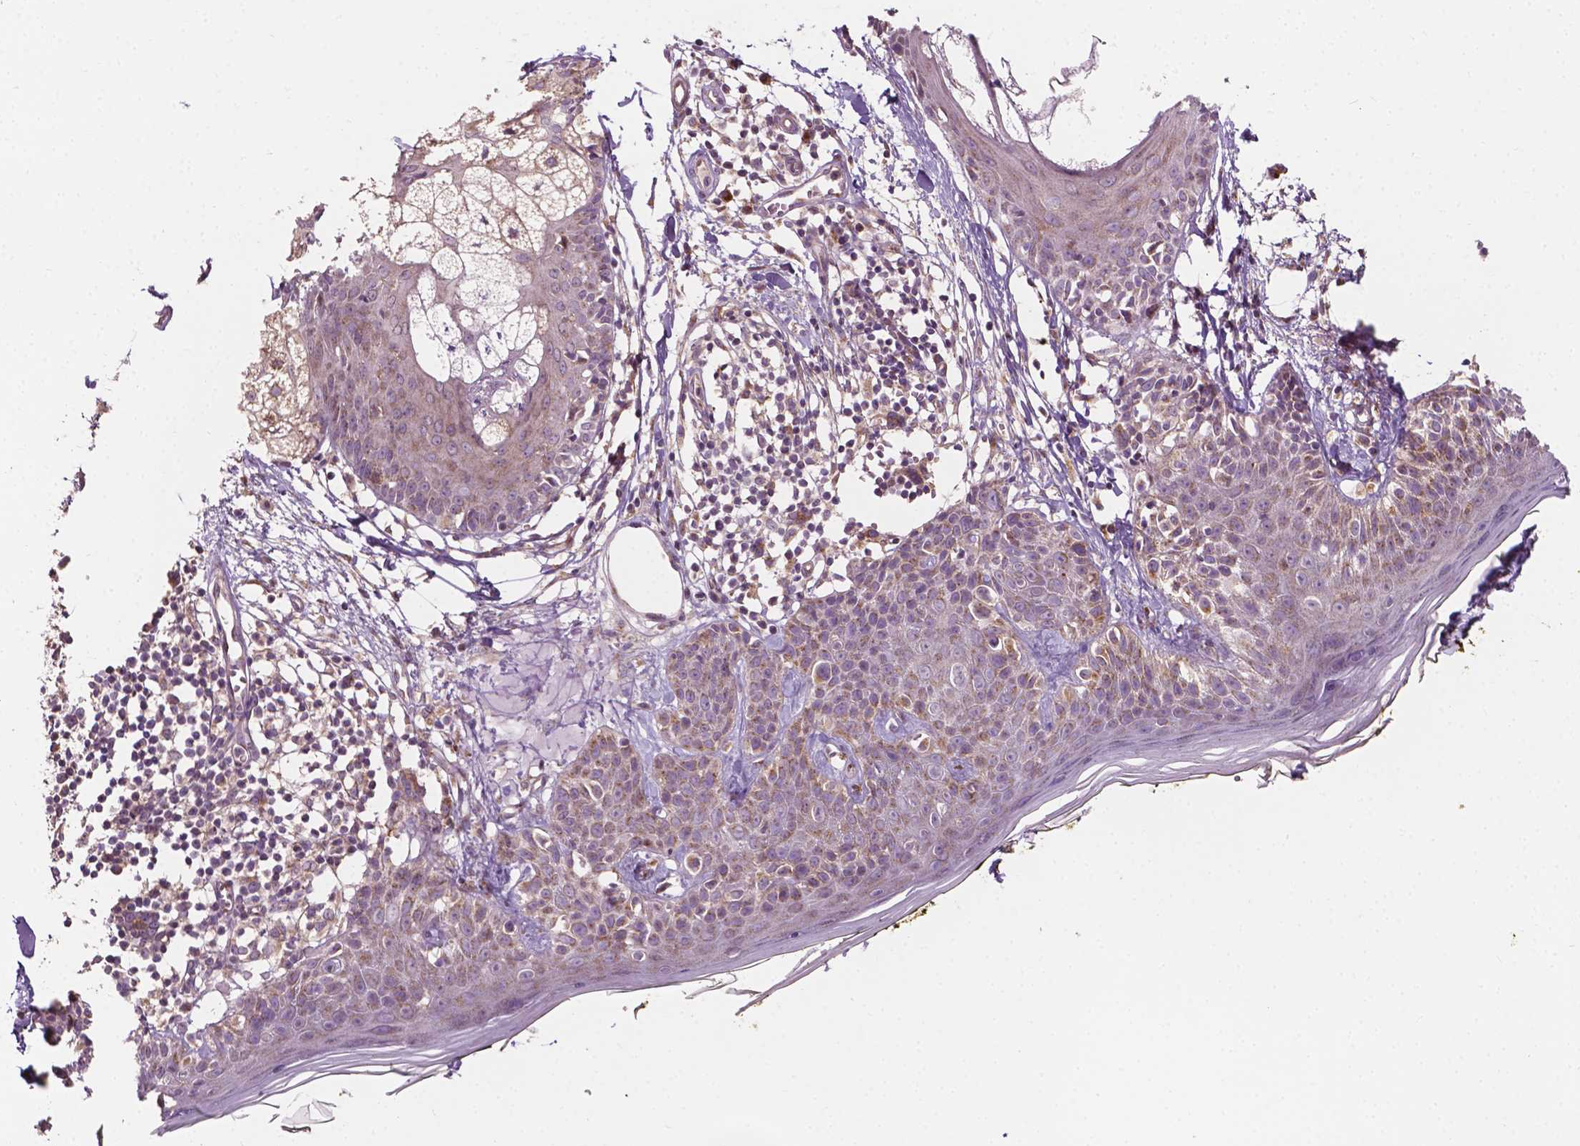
{"staining": {"intensity": "negative", "quantity": "none", "location": "none"}, "tissue": "skin", "cell_type": "Fibroblasts", "image_type": "normal", "snomed": [{"axis": "morphology", "description": "Normal tissue, NOS"}, {"axis": "topography", "description": "Skin"}], "caption": "High power microscopy micrograph of an IHC image of unremarkable skin, revealing no significant staining in fibroblasts.", "gene": "EBAG9", "patient": {"sex": "male", "age": 76}}